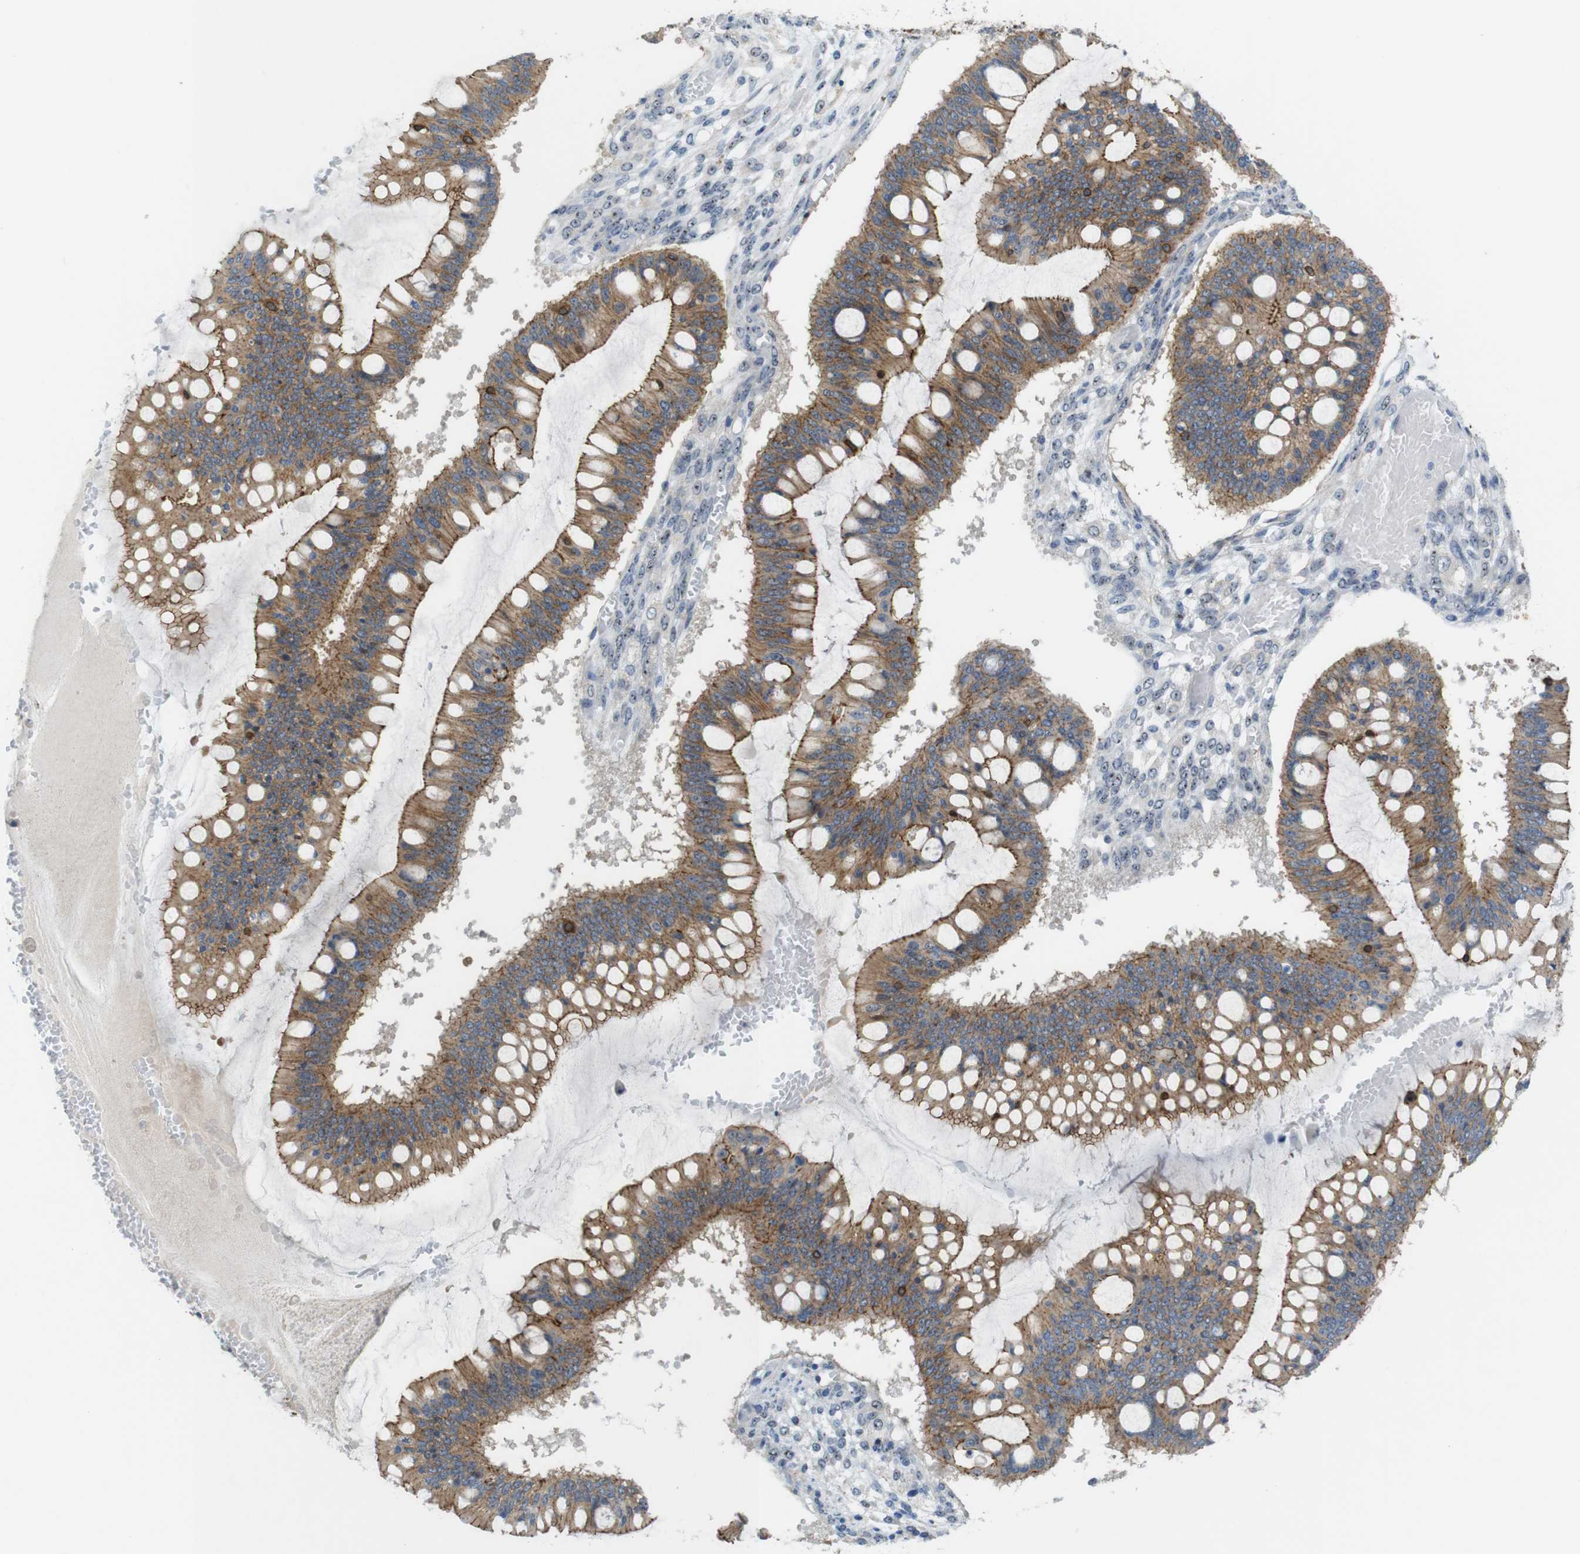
{"staining": {"intensity": "moderate", "quantity": ">75%", "location": "cytoplasmic/membranous"}, "tissue": "ovarian cancer", "cell_type": "Tumor cells", "image_type": "cancer", "snomed": [{"axis": "morphology", "description": "Cystadenocarcinoma, mucinous, NOS"}, {"axis": "topography", "description": "Ovary"}], "caption": "Mucinous cystadenocarcinoma (ovarian) was stained to show a protein in brown. There is medium levels of moderate cytoplasmic/membranous positivity in approximately >75% of tumor cells.", "gene": "TJP3", "patient": {"sex": "female", "age": 73}}